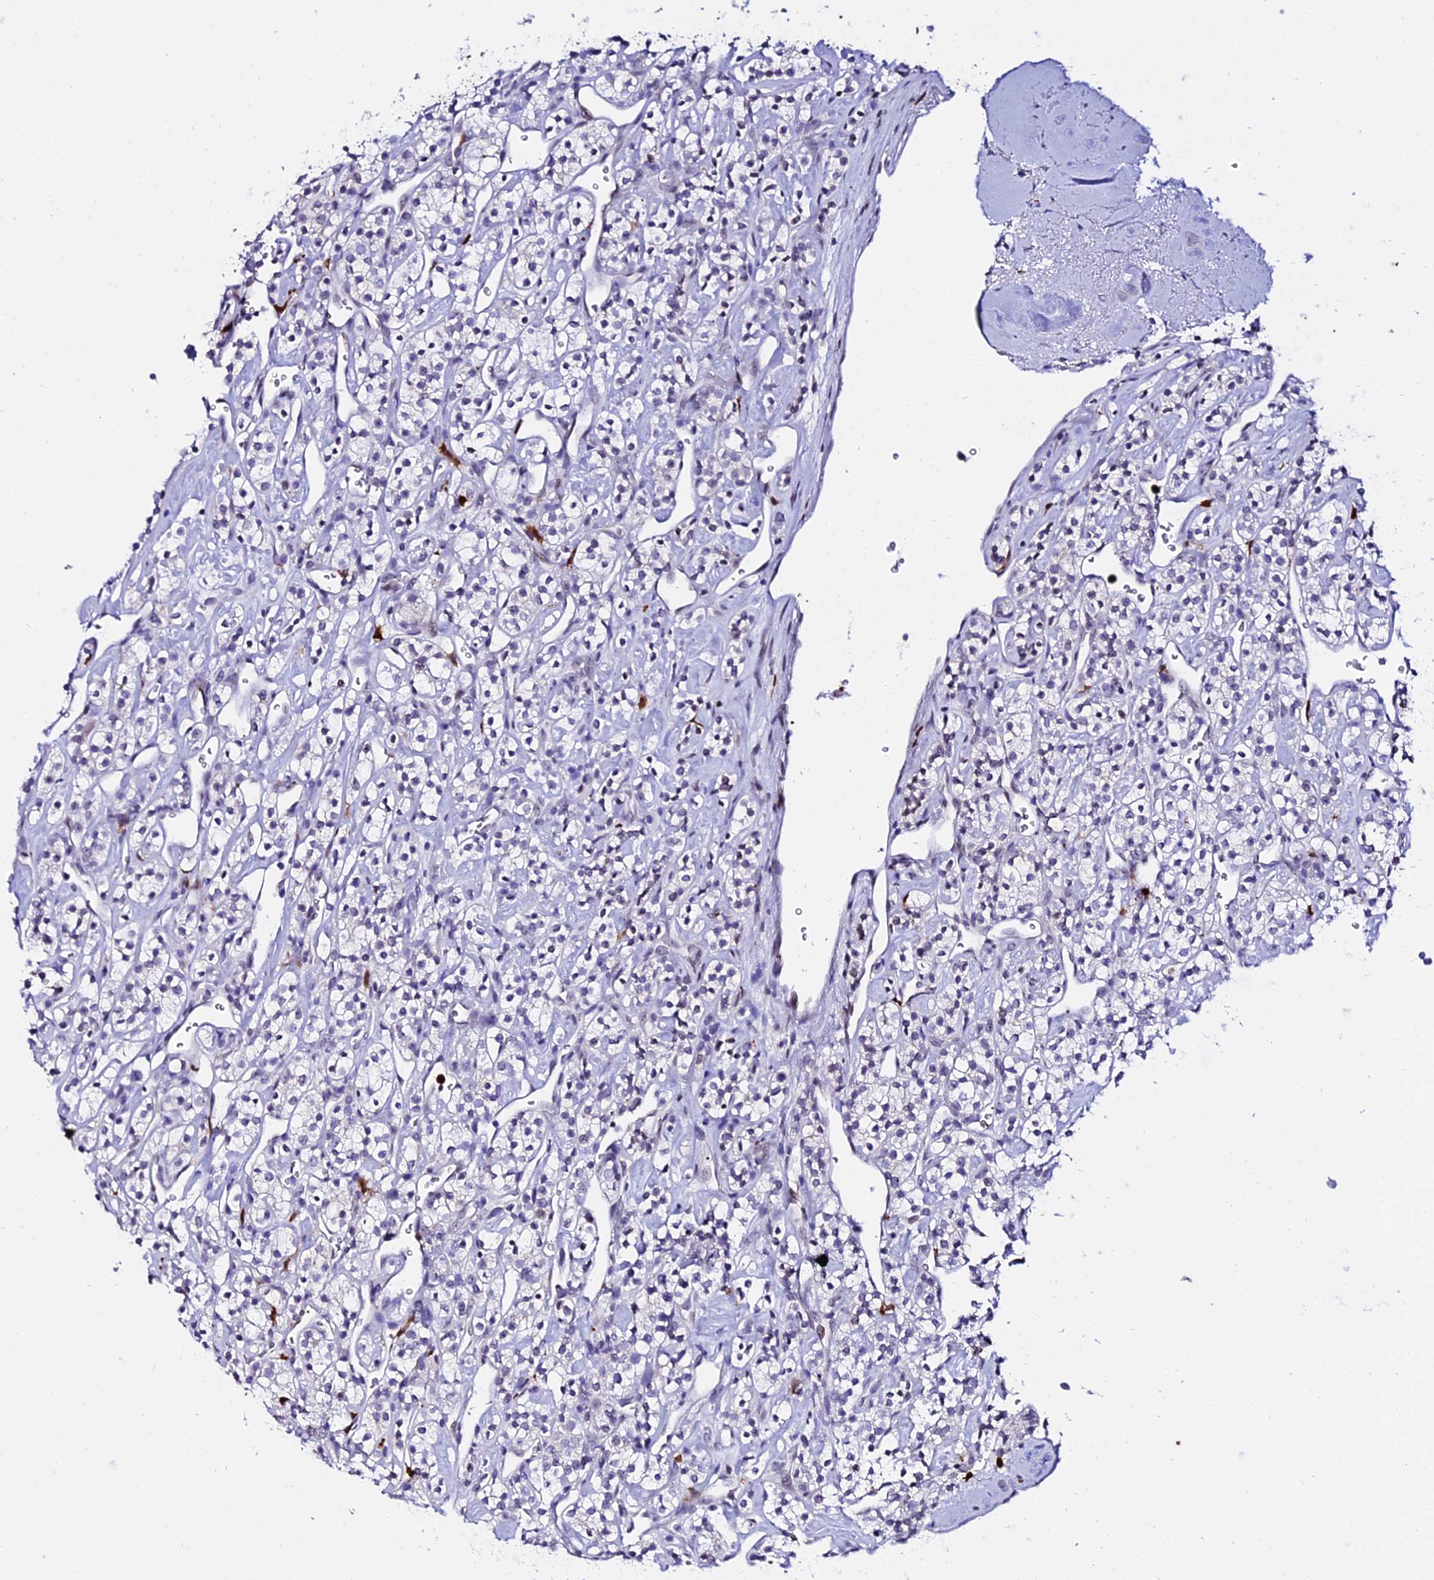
{"staining": {"intensity": "negative", "quantity": "none", "location": "none"}, "tissue": "renal cancer", "cell_type": "Tumor cells", "image_type": "cancer", "snomed": [{"axis": "morphology", "description": "Adenocarcinoma, NOS"}, {"axis": "topography", "description": "Kidney"}], "caption": "Immunohistochemical staining of human renal cancer (adenocarcinoma) displays no significant expression in tumor cells.", "gene": "MCM10", "patient": {"sex": "male", "age": 77}}